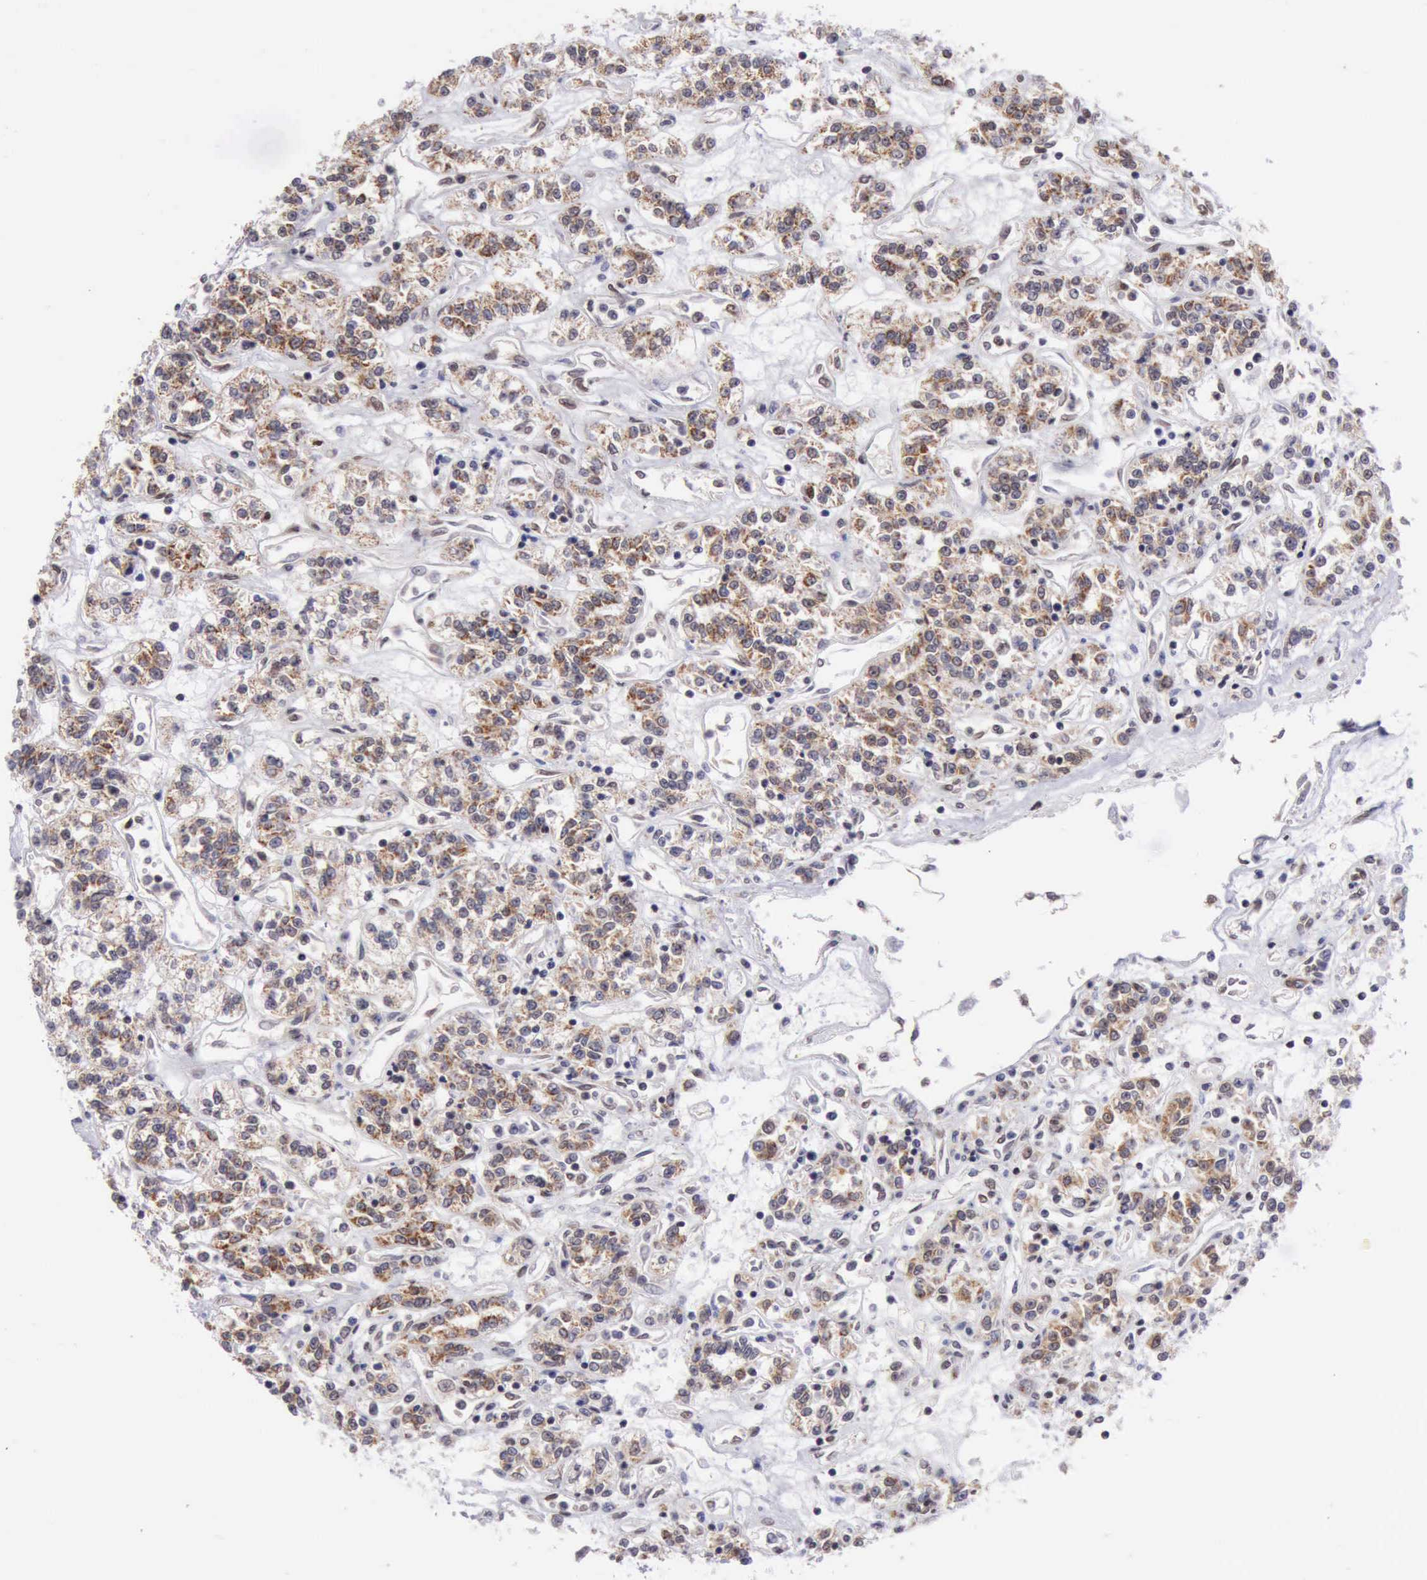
{"staining": {"intensity": "weak", "quantity": "25%-75%", "location": "cytoplasmic/membranous,nuclear"}, "tissue": "renal cancer", "cell_type": "Tumor cells", "image_type": "cancer", "snomed": [{"axis": "morphology", "description": "Adenocarcinoma, NOS"}, {"axis": "topography", "description": "Kidney"}], "caption": "Tumor cells display weak cytoplasmic/membranous and nuclear positivity in approximately 25%-75% of cells in adenocarcinoma (renal).", "gene": "ERCC4", "patient": {"sex": "female", "age": 76}}